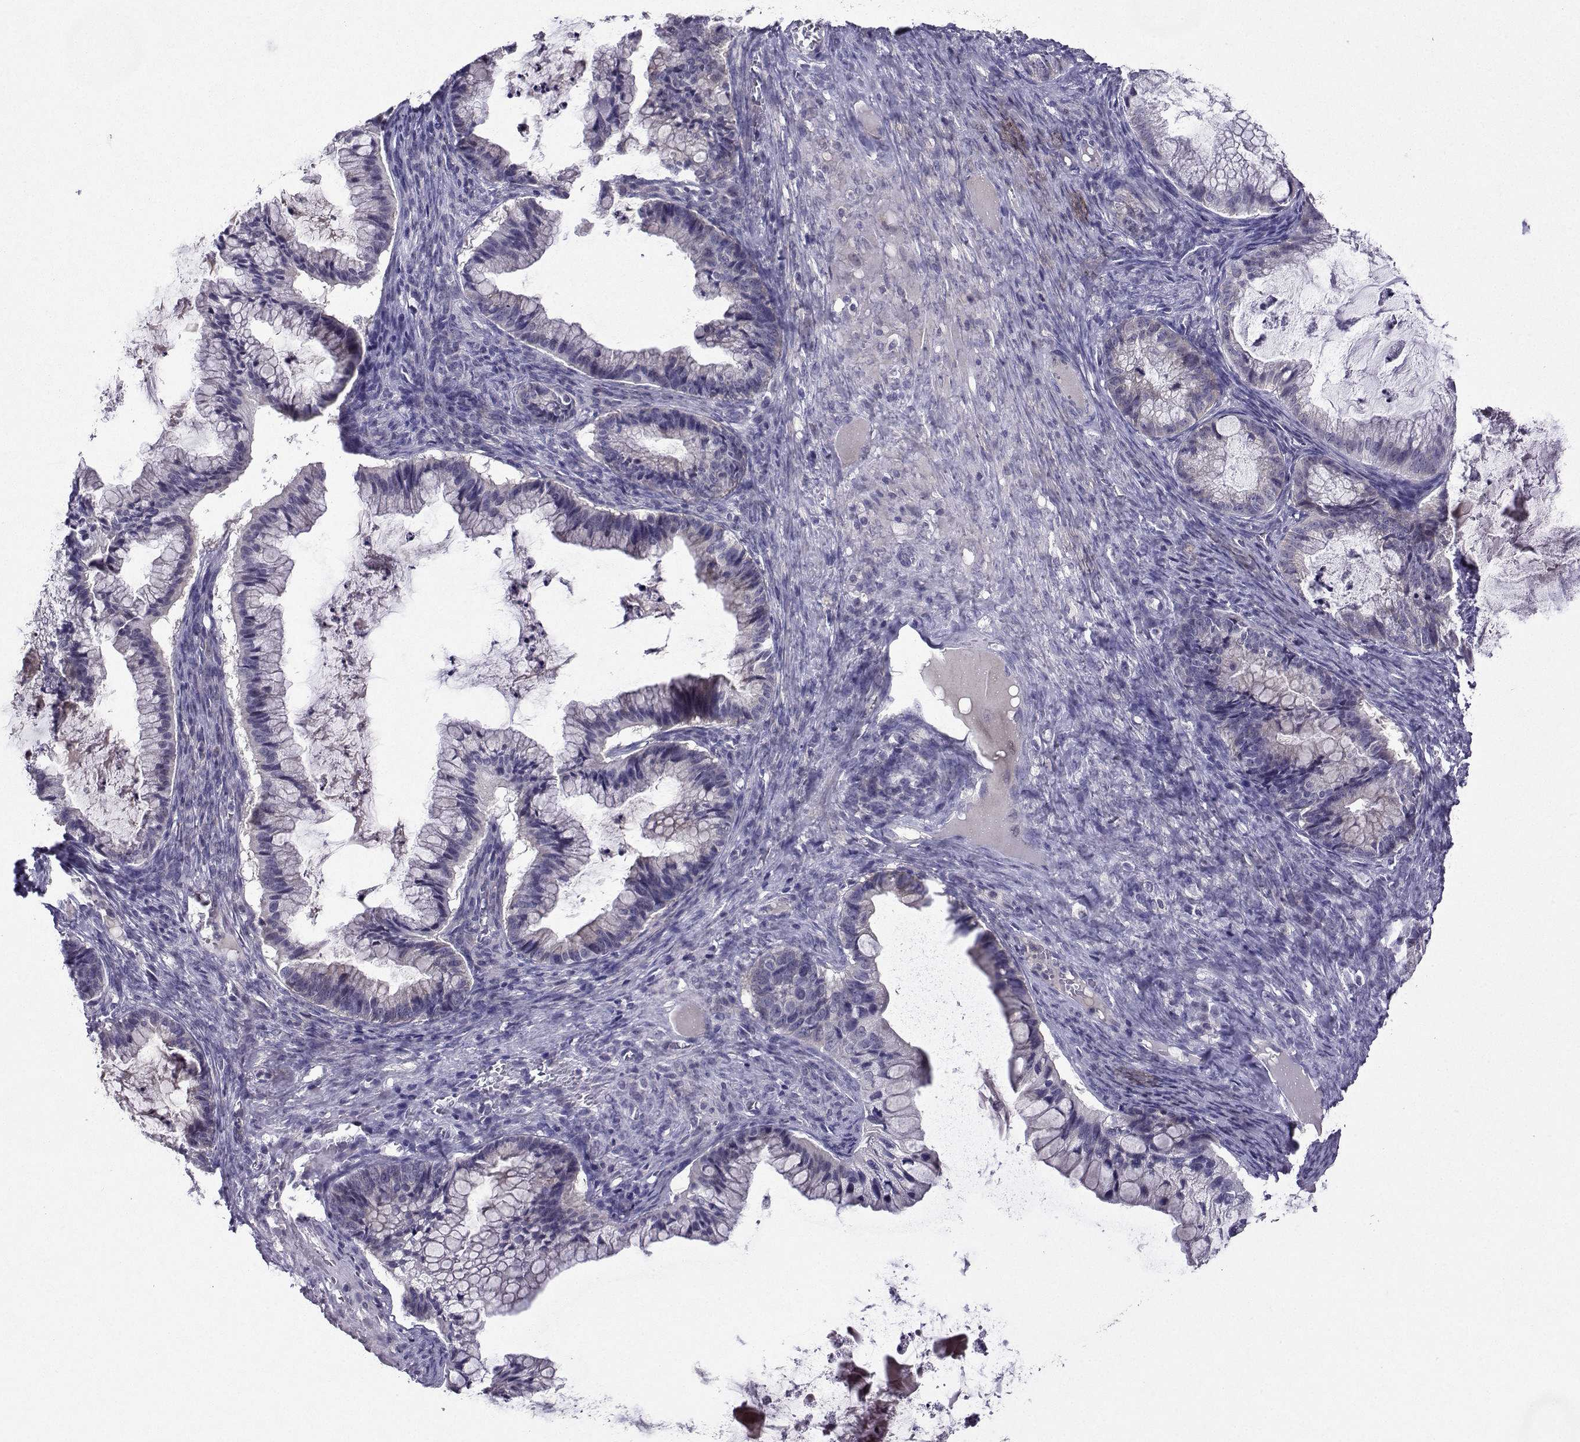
{"staining": {"intensity": "negative", "quantity": "none", "location": "none"}, "tissue": "ovarian cancer", "cell_type": "Tumor cells", "image_type": "cancer", "snomed": [{"axis": "morphology", "description": "Cystadenocarcinoma, mucinous, NOS"}, {"axis": "topography", "description": "Ovary"}], "caption": "A high-resolution micrograph shows IHC staining of ovarian cancer (mucinous cystadenocarcinoma), which displays no significant staining in tumor cells. Brightfield microscopy of immunohistochemistry stained with DAB (brown) and hematoxylin (blue), captured at high magnification.", "gene": "DDX20", "patient": {"sex": "female", "age": 57}}